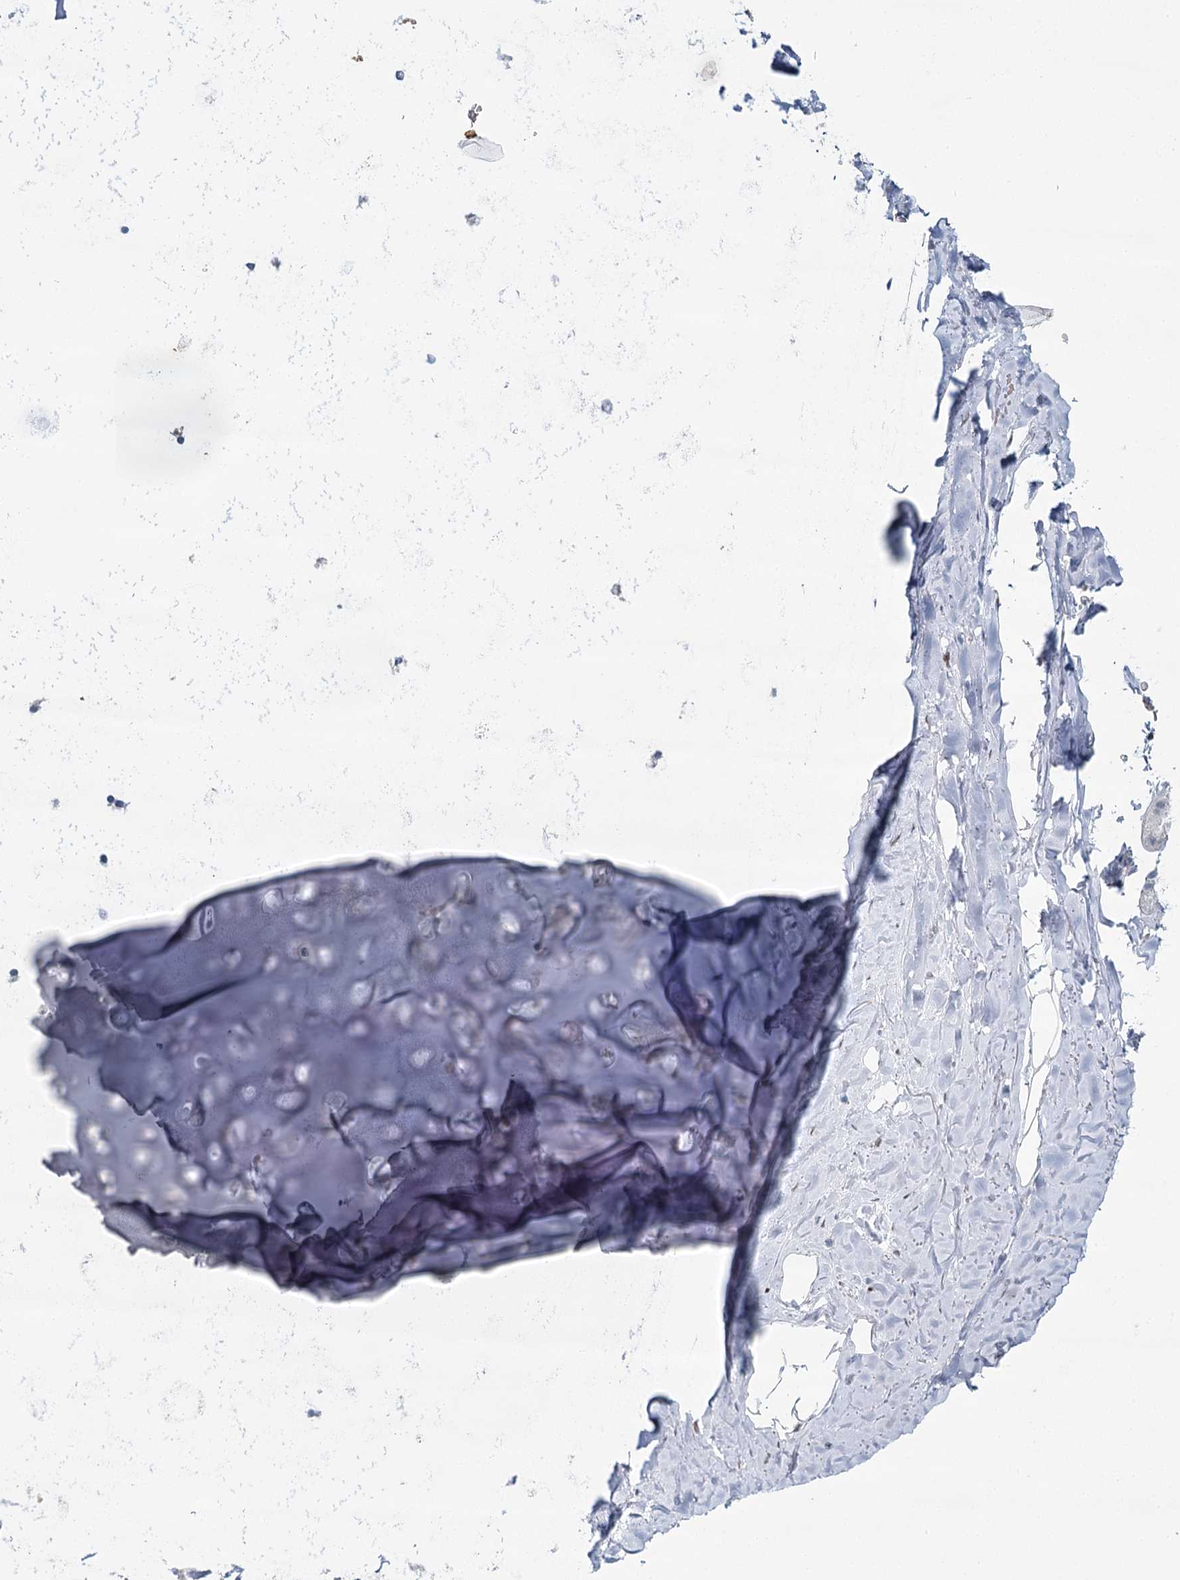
{"staining": {"intensity": "negative", "quantity": "none", "location": "none"}, "tissue": "adipose tissue", "cell_type": "Adipocytes", "image_type": "normal", "snomed": [{"axis": "morphology", "description": "Normal tissue, NOS"}, {"axis": "topography", "description": "Lymph node"}, {"axis": "topography", "description": "Bronchus"}], "caption": "Immunohistochemistry (IHC) of unremarkable adipose tissue displays no staining in adipocytes.", "gene": "IGSF3", "patient": {"sex": "male", "age": 63}}